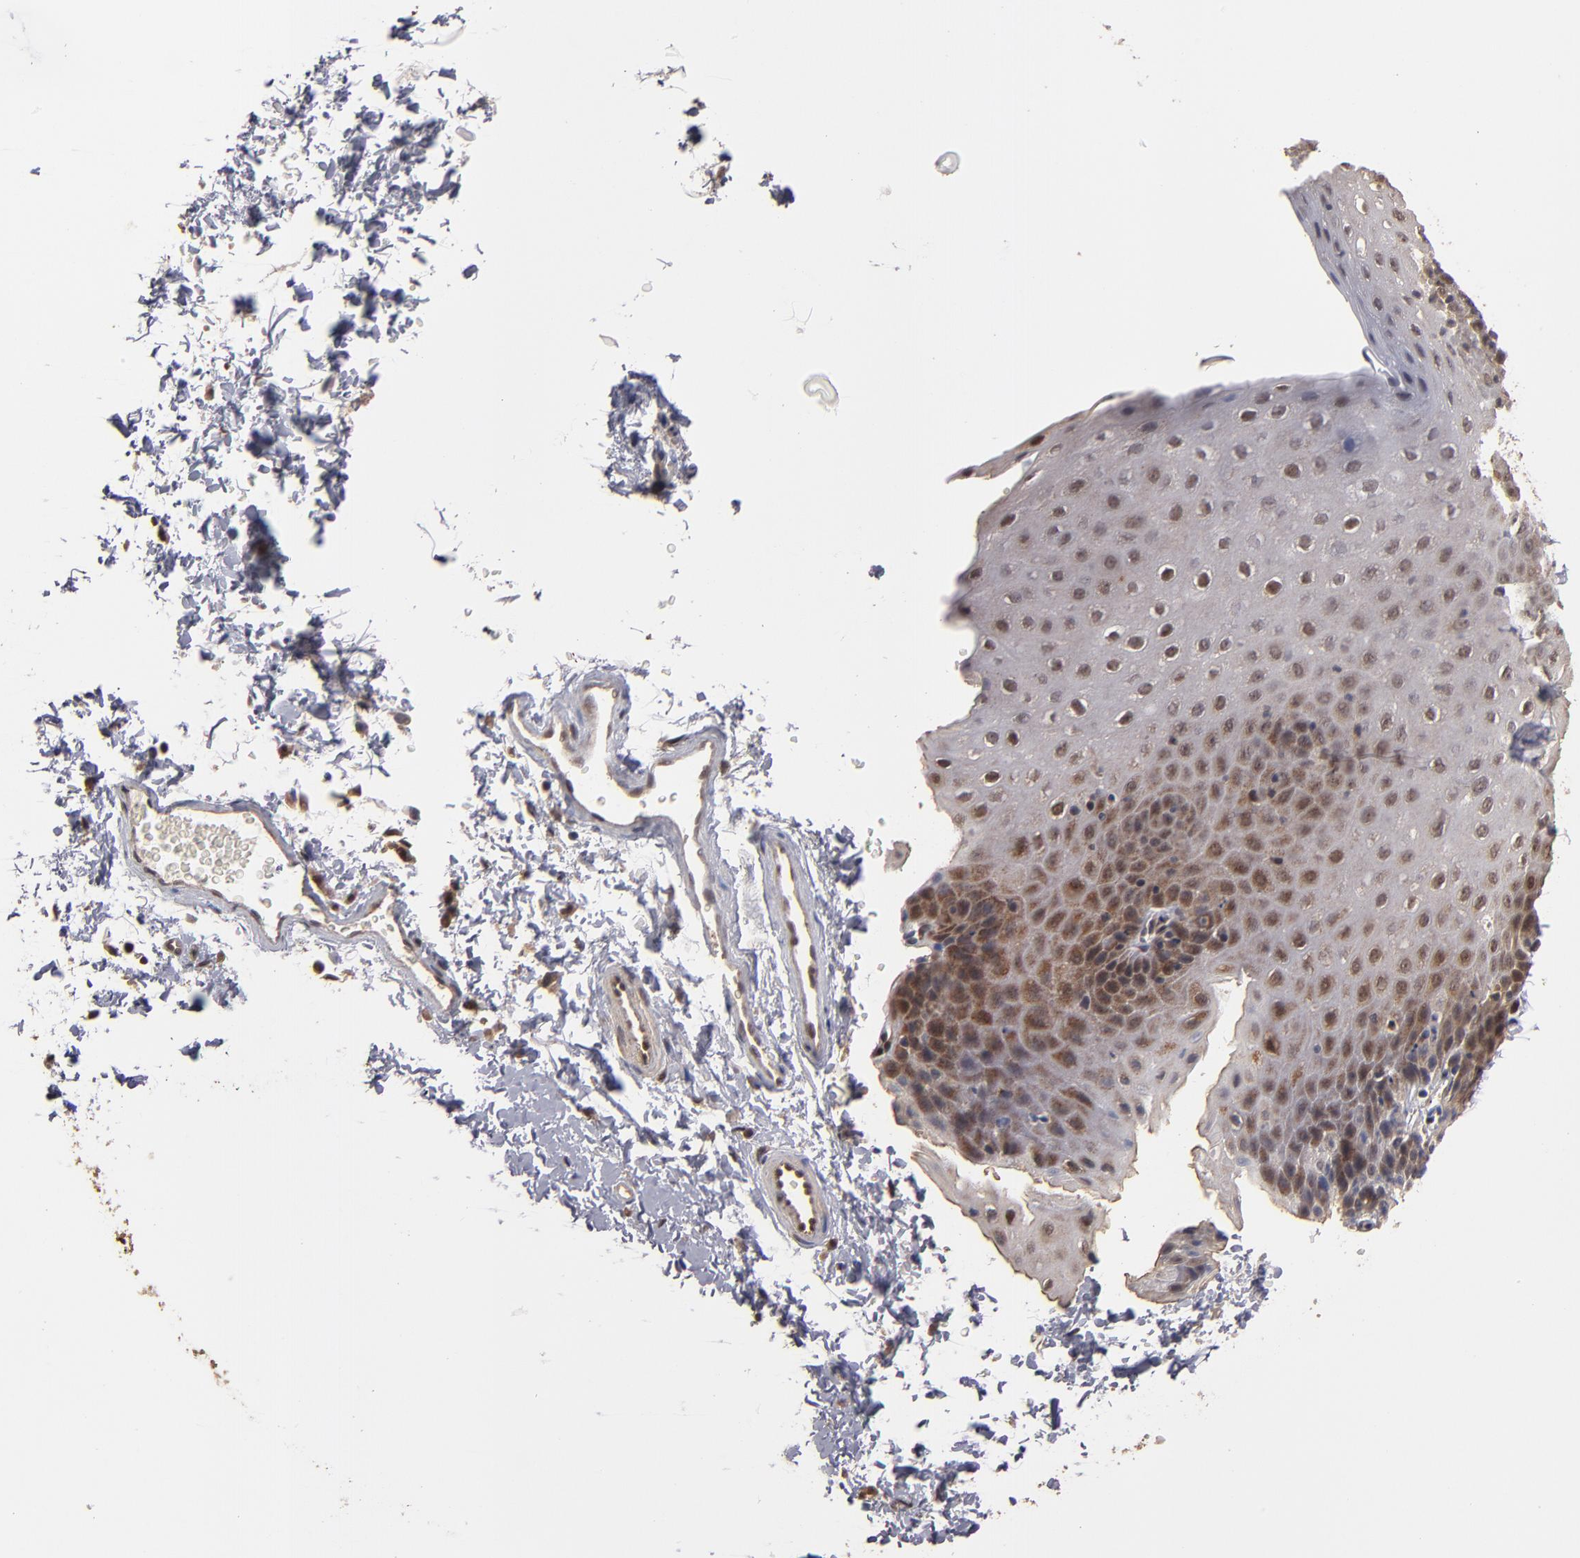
{"staining": {"intensity": "moderate", "quantity": ">75%", "location": "cytoplasmic/membranous,nuclear"}, "tissue": "esophagus", "cell_type": "Squamous epithelial cells", "image_type": "normal", "snomed": [{"axis": "morphology", "description": "Normal tissue, NOS"}, {"axis": "topography", "description": "Esophagus"}], "caption": "The micrograph demonstrates staining of unremarkable esophagus, revealing moderate cytoplasmic/membranous,nuclear protein staining (brown color) within squamous epithelial cells. (DAB (3,3'-diaminobenzidine) IHC, brown staining for protein, blue staining for nuclei).", "gene": "CUL5", "patient": {"sex": "female", "age": 61}}